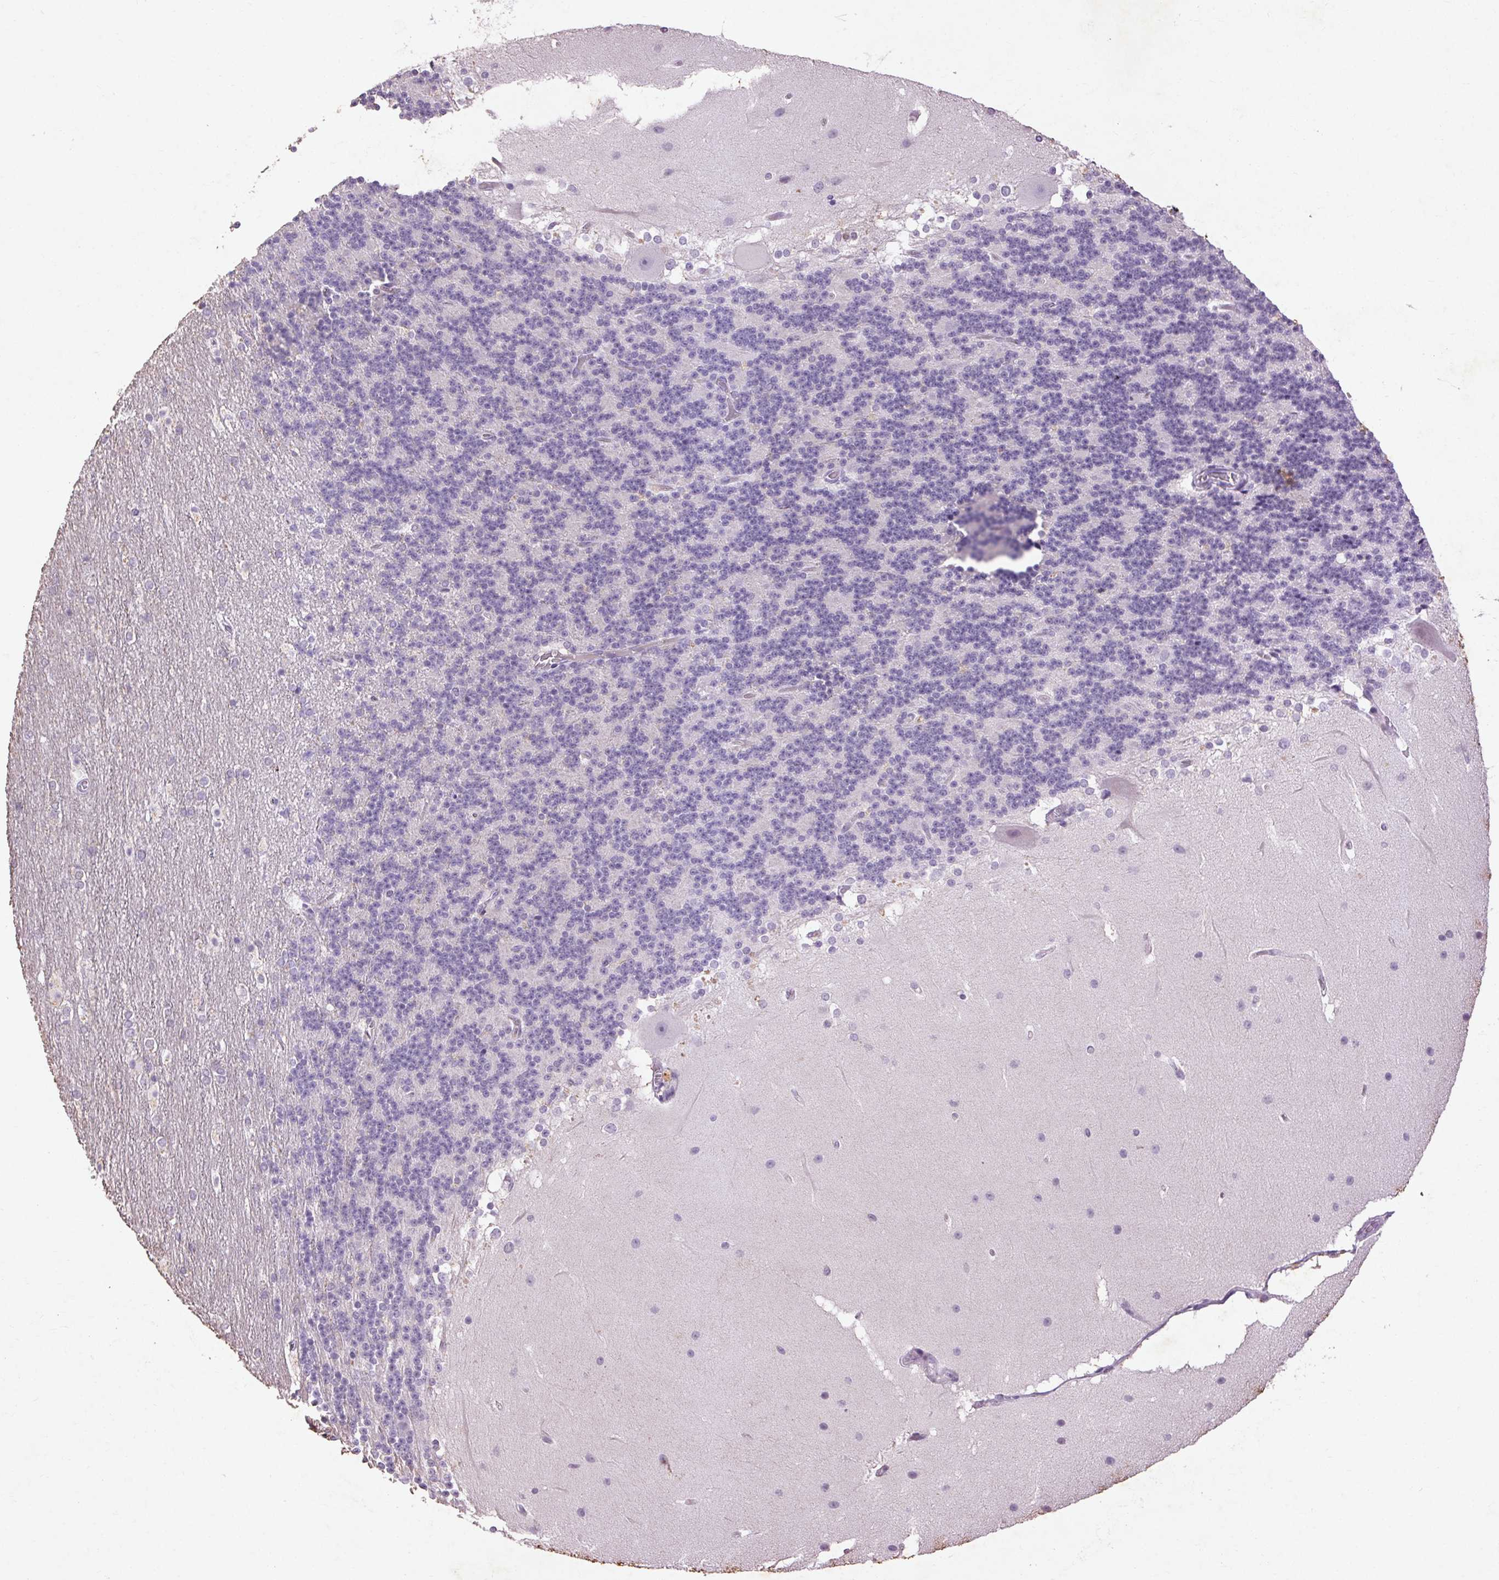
{"staining": {"intensity": "negative", "quantity": "none", "location": "none"}, "tissue": "cerebellum", "cell_type": "Cells in granular layer", "image_type": "normal", "snomed": [{"axis": "morphology", "description": "Normal tissue, NOS"}, {"axis": "topography", "description": "Cerebellum"}], "caption": "Immunohistochemistry (IHC) histopathology image of normal cerebellum: human cerebellum stained with DAB (3,3'-diaminobenzidine) displays no significant protein expression in cells in granular layer.", "gene": "FNDC7", "patient": {"sex": "female", "age": 19}}